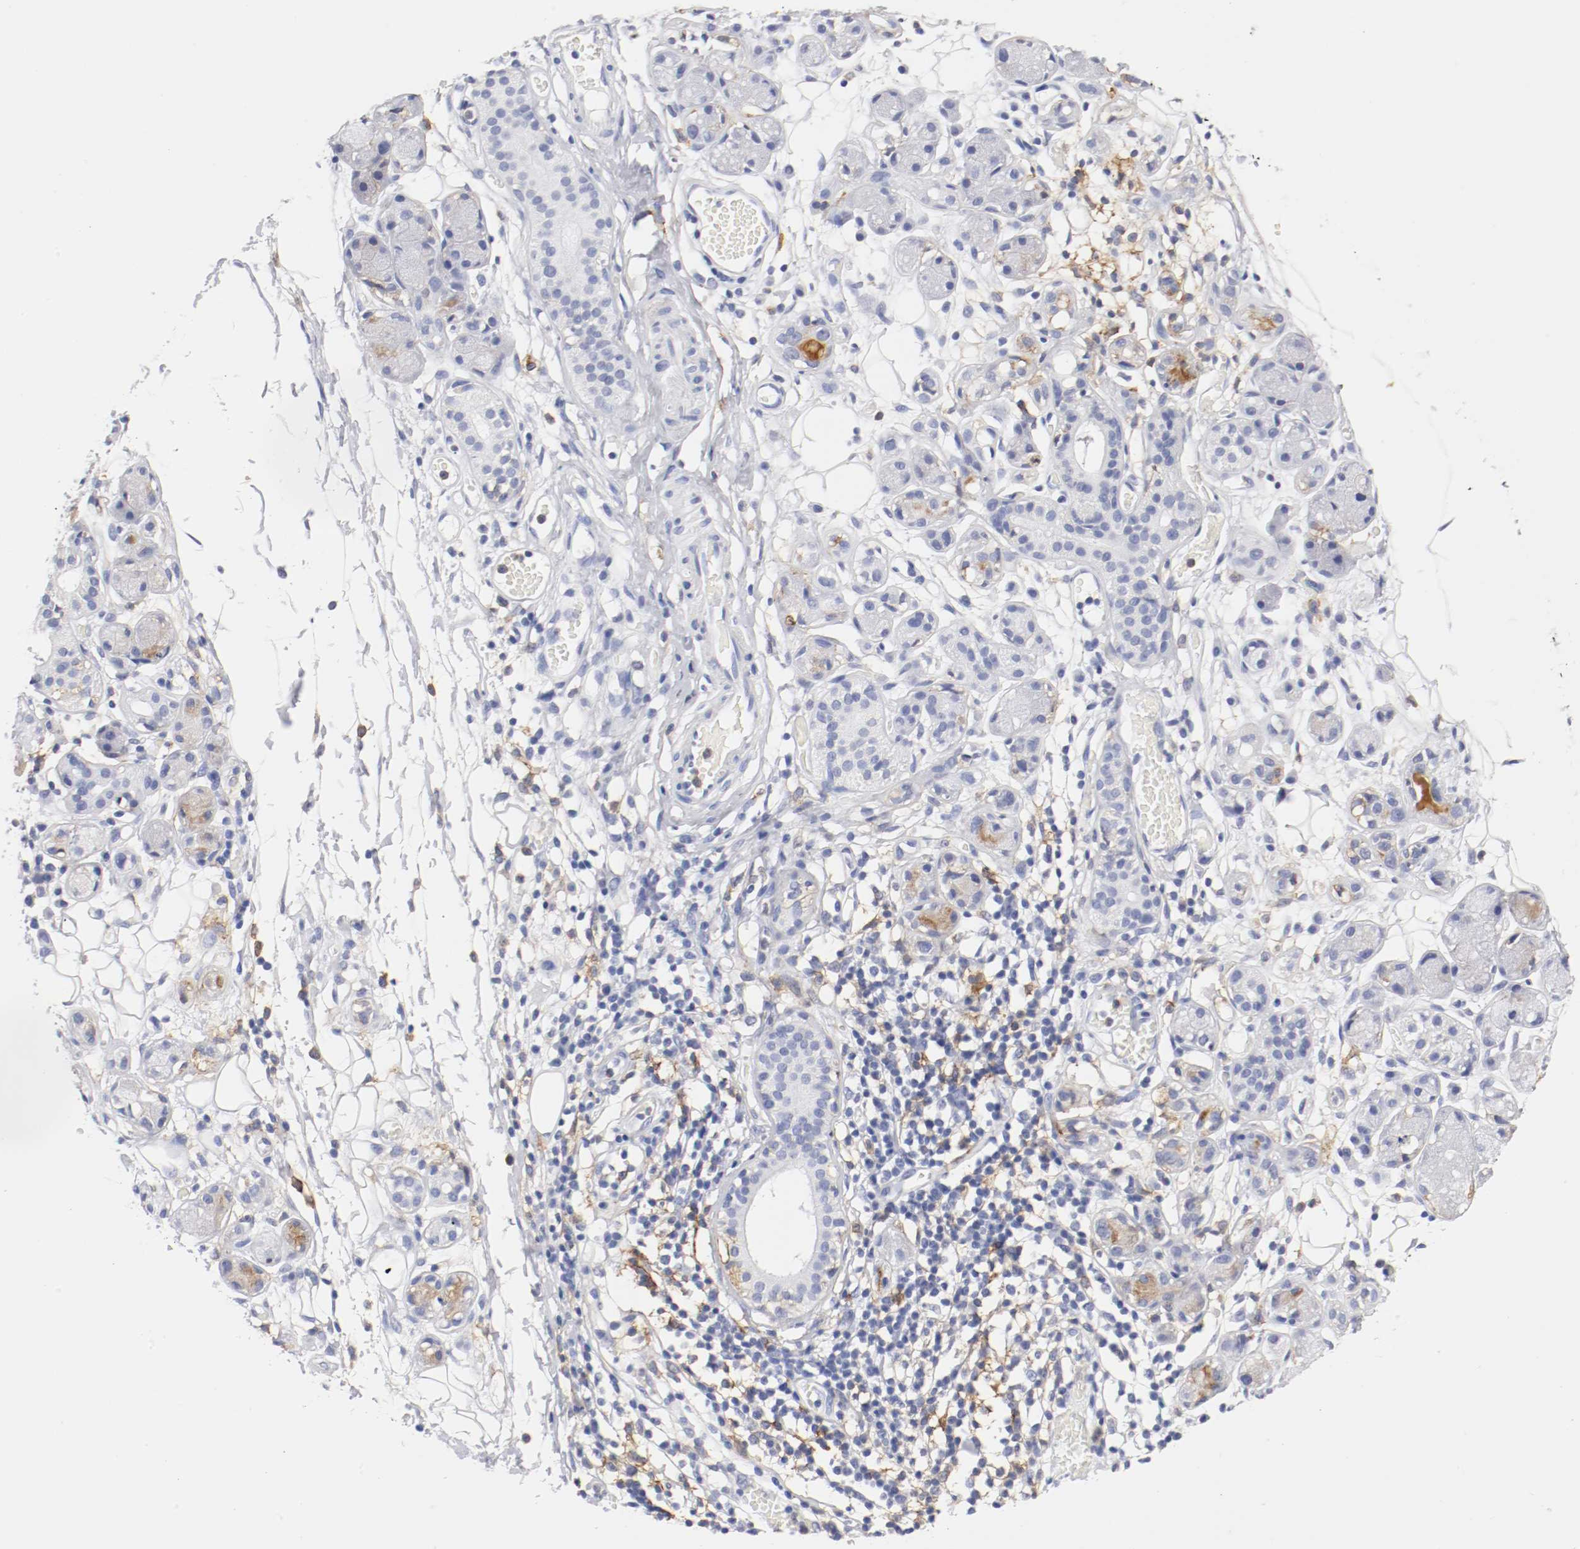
{"staining": {"intensity": "negative", "quantity": "none", "location": "none"}, "tissue": "adipose tissue", "cell_type": "Adipocytes", "image_type": "normal", "snomed": [{"axis": "morphology", "description": "Normal tissue, NOS"}, {"axis": "morphology", "description": "Inflammation, NOS"}, {"axis": "topography", "description": "Vascular tissue"}, {"axis": "topography", "description": "Salivary gland"}], "caption": "This is a micrograph of immunohistochemistry staining of unremarkable adipose tissue, which shows no expression in adipocytes. (Brightfield microscopy of DAB IHC at high magnification).", "gene": "ITGAX", "patient": {"sex": "female", "age": 75}}